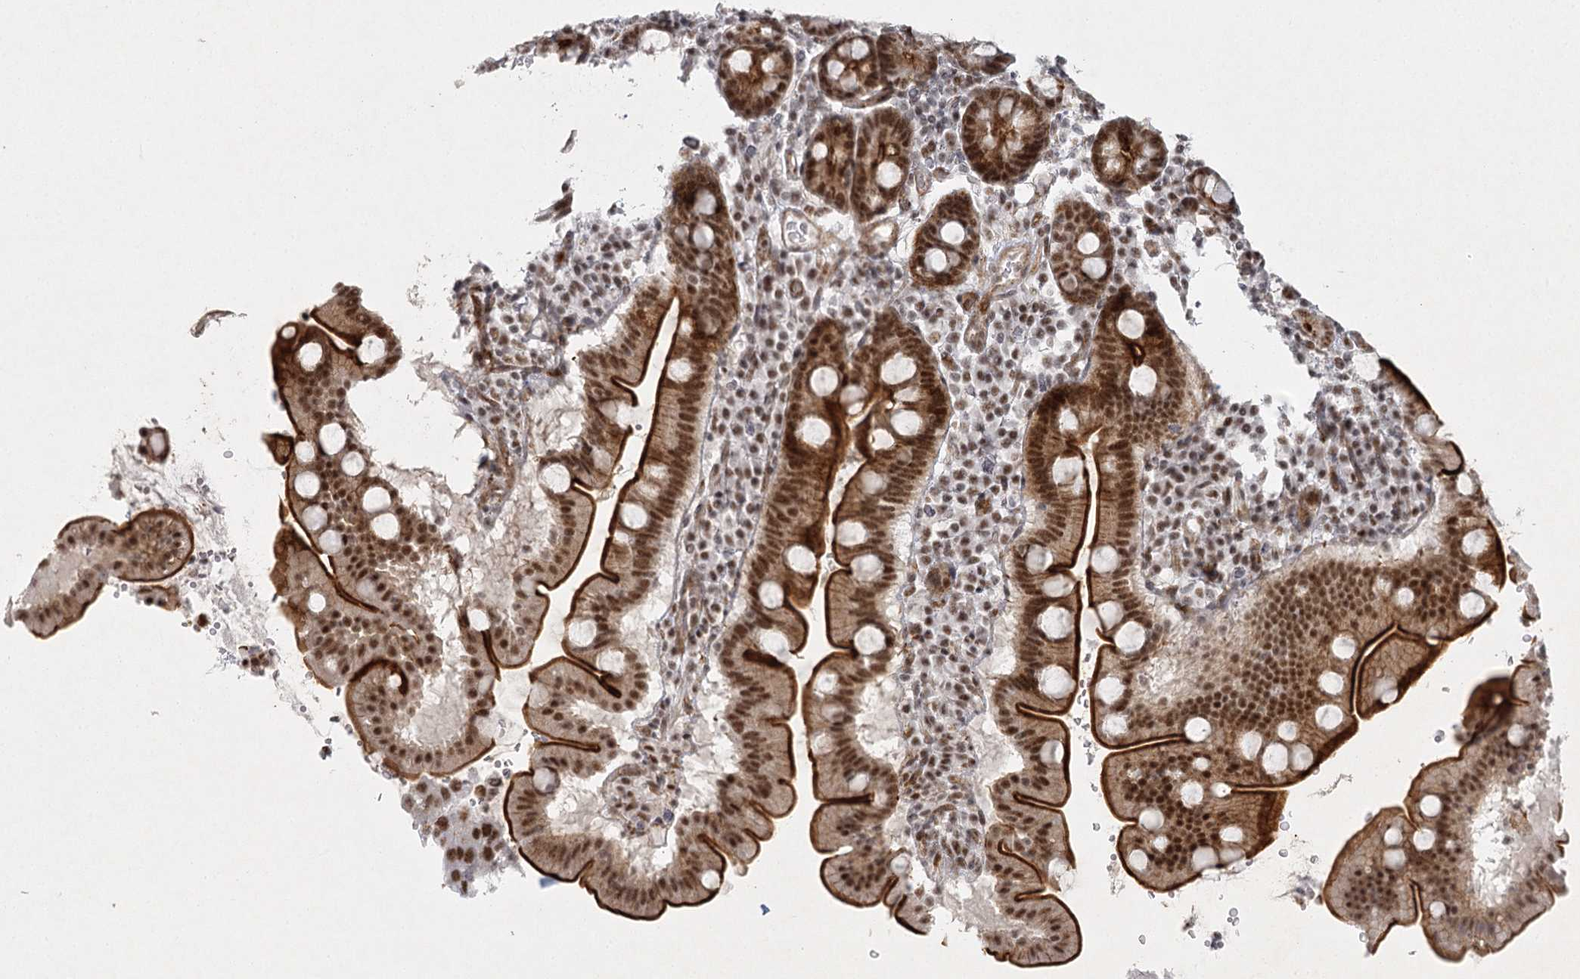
{"staining": {"intensity": "strong", "quantity": ">75%", "location": "cytoplasmic/membranous,nuclear"}, "tissue": "duodenum", "cell_type": "Glandular cells", "image_type": "normal", "snomed": [{"axis": "morphology", "description": "Normal tissue, NOS"}, {"axis": "topography", "description": "Duodenum"}], "caption": "Immunohistochemistry histopathology image of normal duodenum stained for a protein (brown), which exhibits high levels of strong cytoplasmic/membranous,nuclear staining in about >75% of glandular cells.", "gene": "U2SURP", "patient": {"sex": "male", "age": 50}}